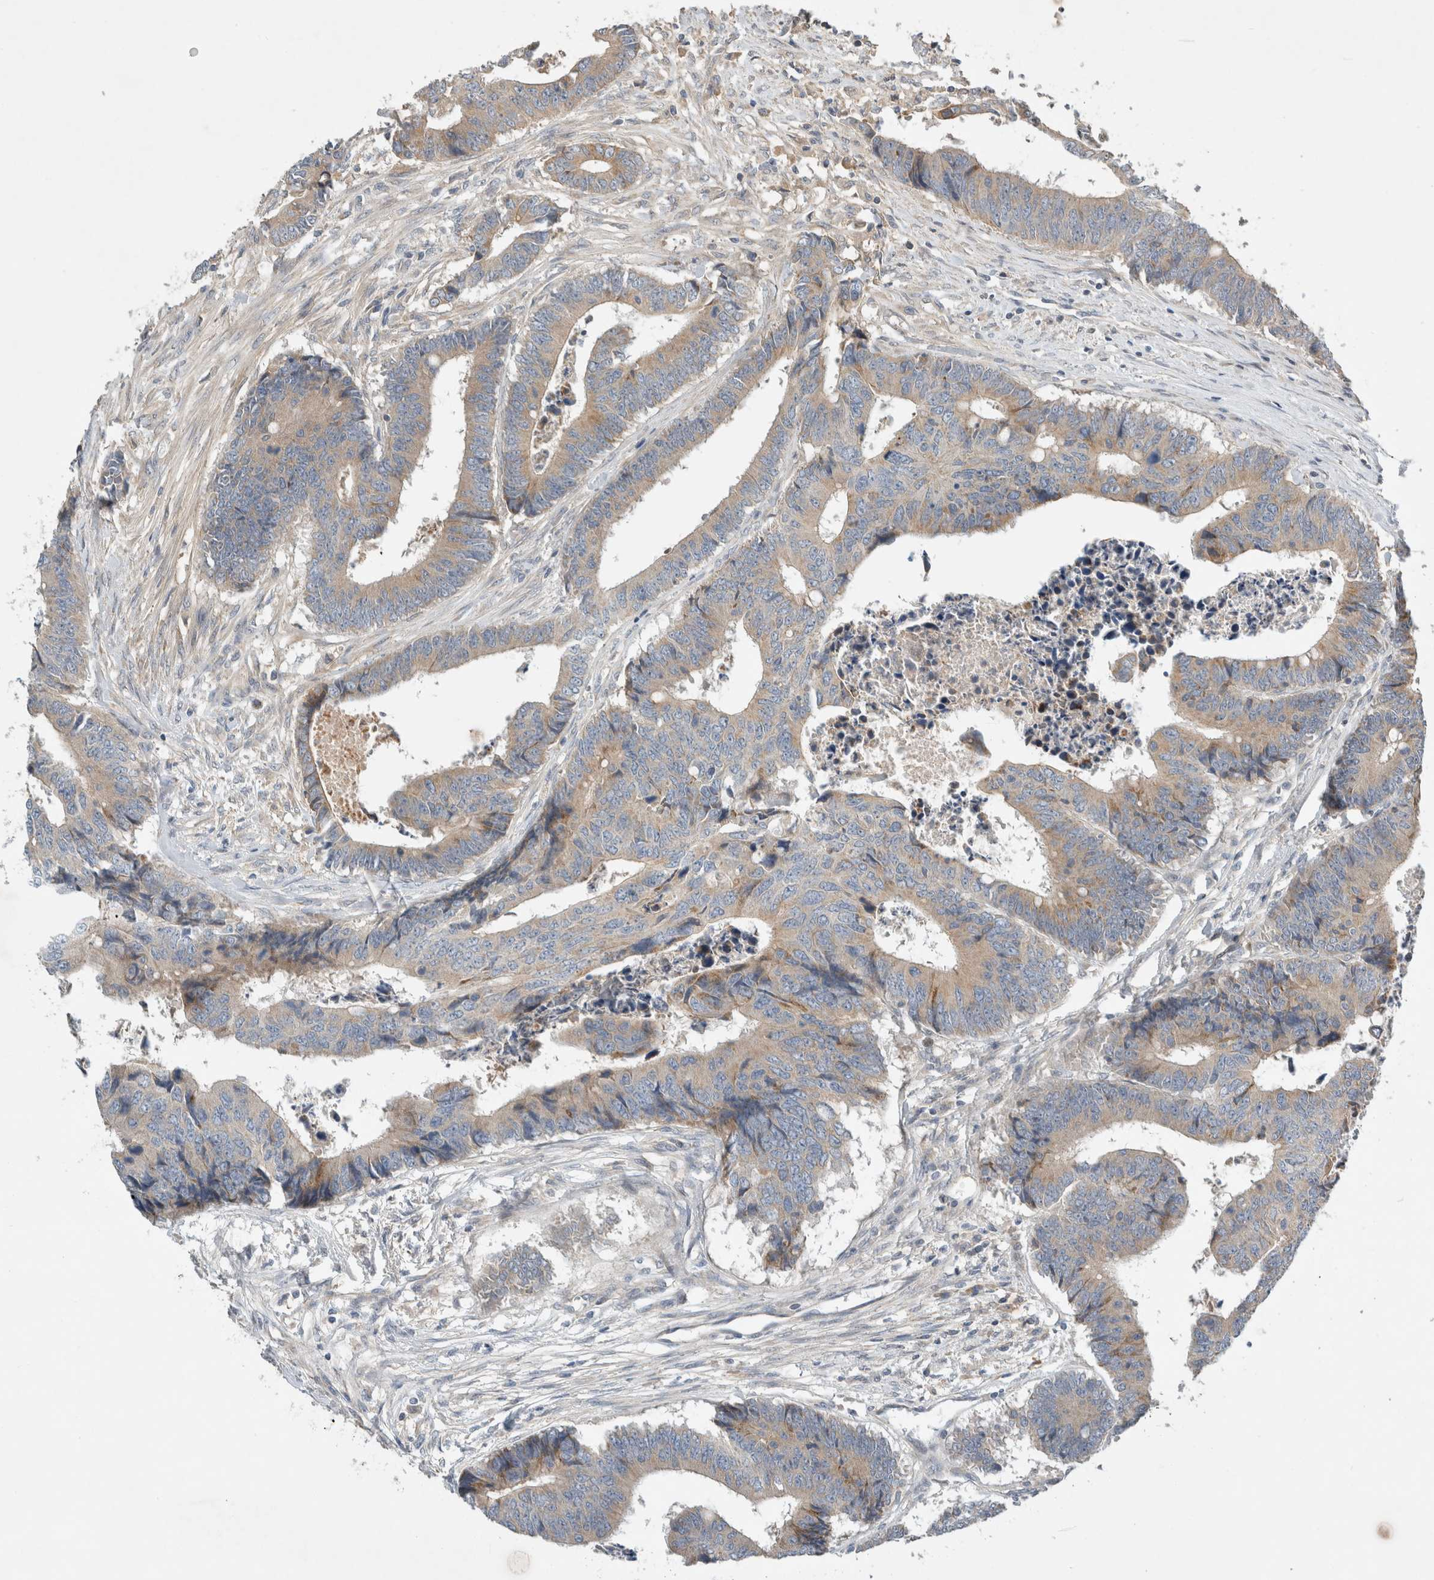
{"staining": {"intensity": "weak", "quantity": ">75%", "location": "cytoplasmic/membranous"}, "tissue": "colorectal cancer", "cell_type": "Tumor cells", "image_type": "cancer", "snomed": [{"axis": "morphology", "description": "Adenocarcinoma, NOS"}, {"axis": "topography", "description": "Rectum"}], "caption": "Colorectal cancer (adenocarcinoma) stained with DAB (3,3'-diaminobenzidine) immunohistochemistry demonstrates low levels of weak cytoplasmic/membranous staining in approximately >75% of tumor cells. The protein is stained brown, and the nuclei are stained in blue (DAB (3,3'-diaminobenzidine) IHC with brightfield microscopy, high magnification).", "gene": "ARMC9", "patient": {"sex": "male", "age": 84}}